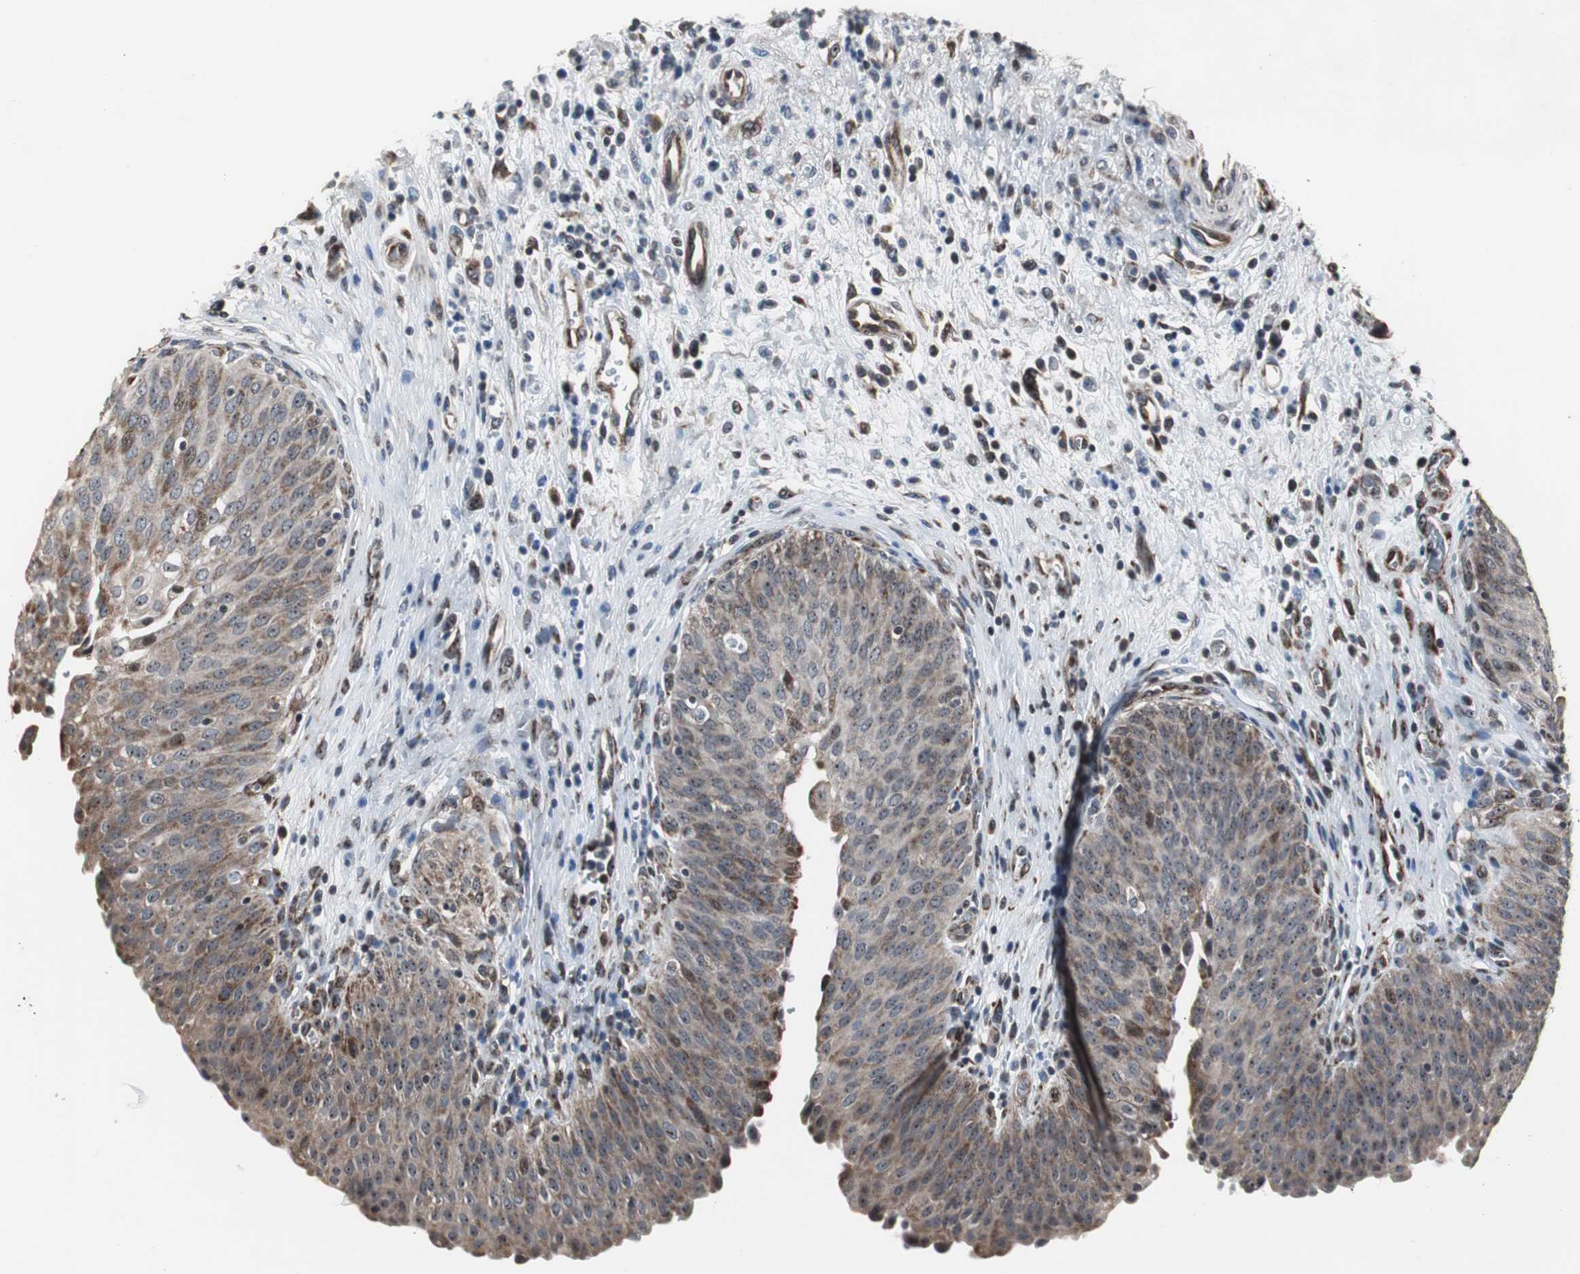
{"staining": {"intensity": "moderate", "quantity": ">75%", "location": "cytoplasmic/membranous"}, "tissue": "urinary bladder", "cell_type": "Urothelial cells", "image_type": "normal", "snomed": [{"axis": "morphology", "description": "Normal tissue, NOS"}, {"axis": "morphology", "description": "Dysplasia, NOS"}, {"axis": "topography", "description": "Urinary bladder"}], "caption": "Moderate cytoplasmic/membranous positivity for a protein is identified in approximately >75% of urothelial cells of normal urinary bladder using immunohistochemistry (IHC).", "gene": "MRPL40", "patient": {"sex": "male", "age": 35}}